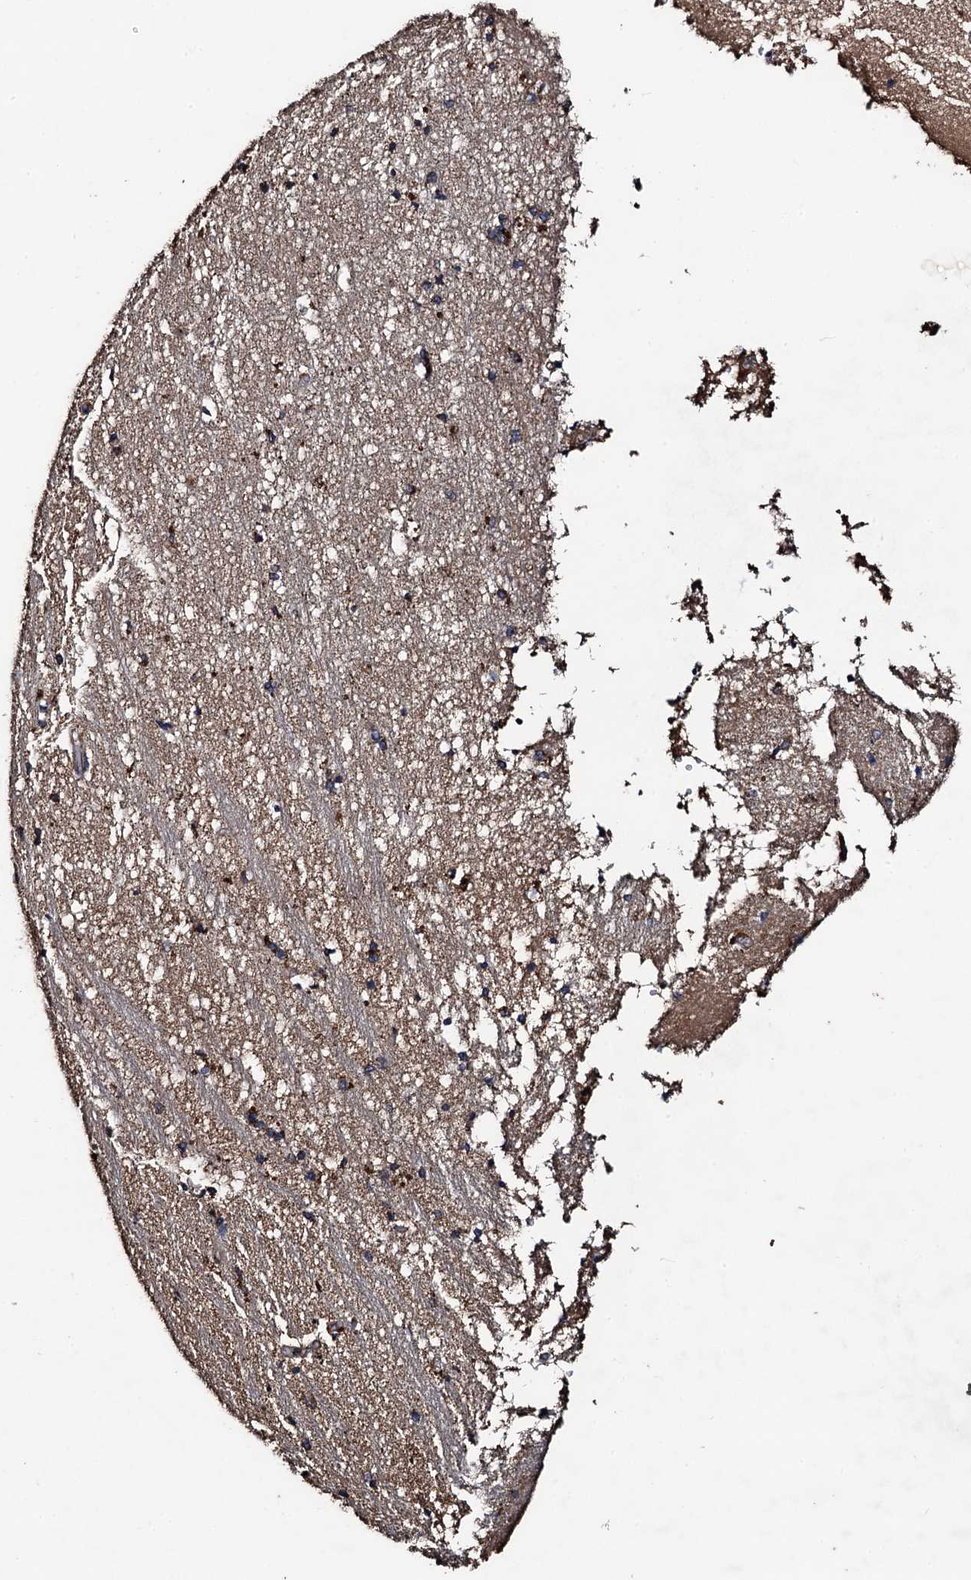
{"staining": {"intensity": "moderate", "quantity": "<25%", "location": "cytoplasmic/membranous"}, "tissue": "hippocampus", "cell_type": "Glial cells", "image_type": "normal", "snomed": [{"axis": "morphology", "description": "Normal tissue, NOS"}, {"axis": "topography", "description": "Hippocampus"}], "caption": "Hippocampus stained with a brown dye demonstrates moderate cytoplasmic/membranous positive positivity in about <25% of glial cells.", "gene": "PPTC7", "patient": {"sex": "male", "age": 45}}